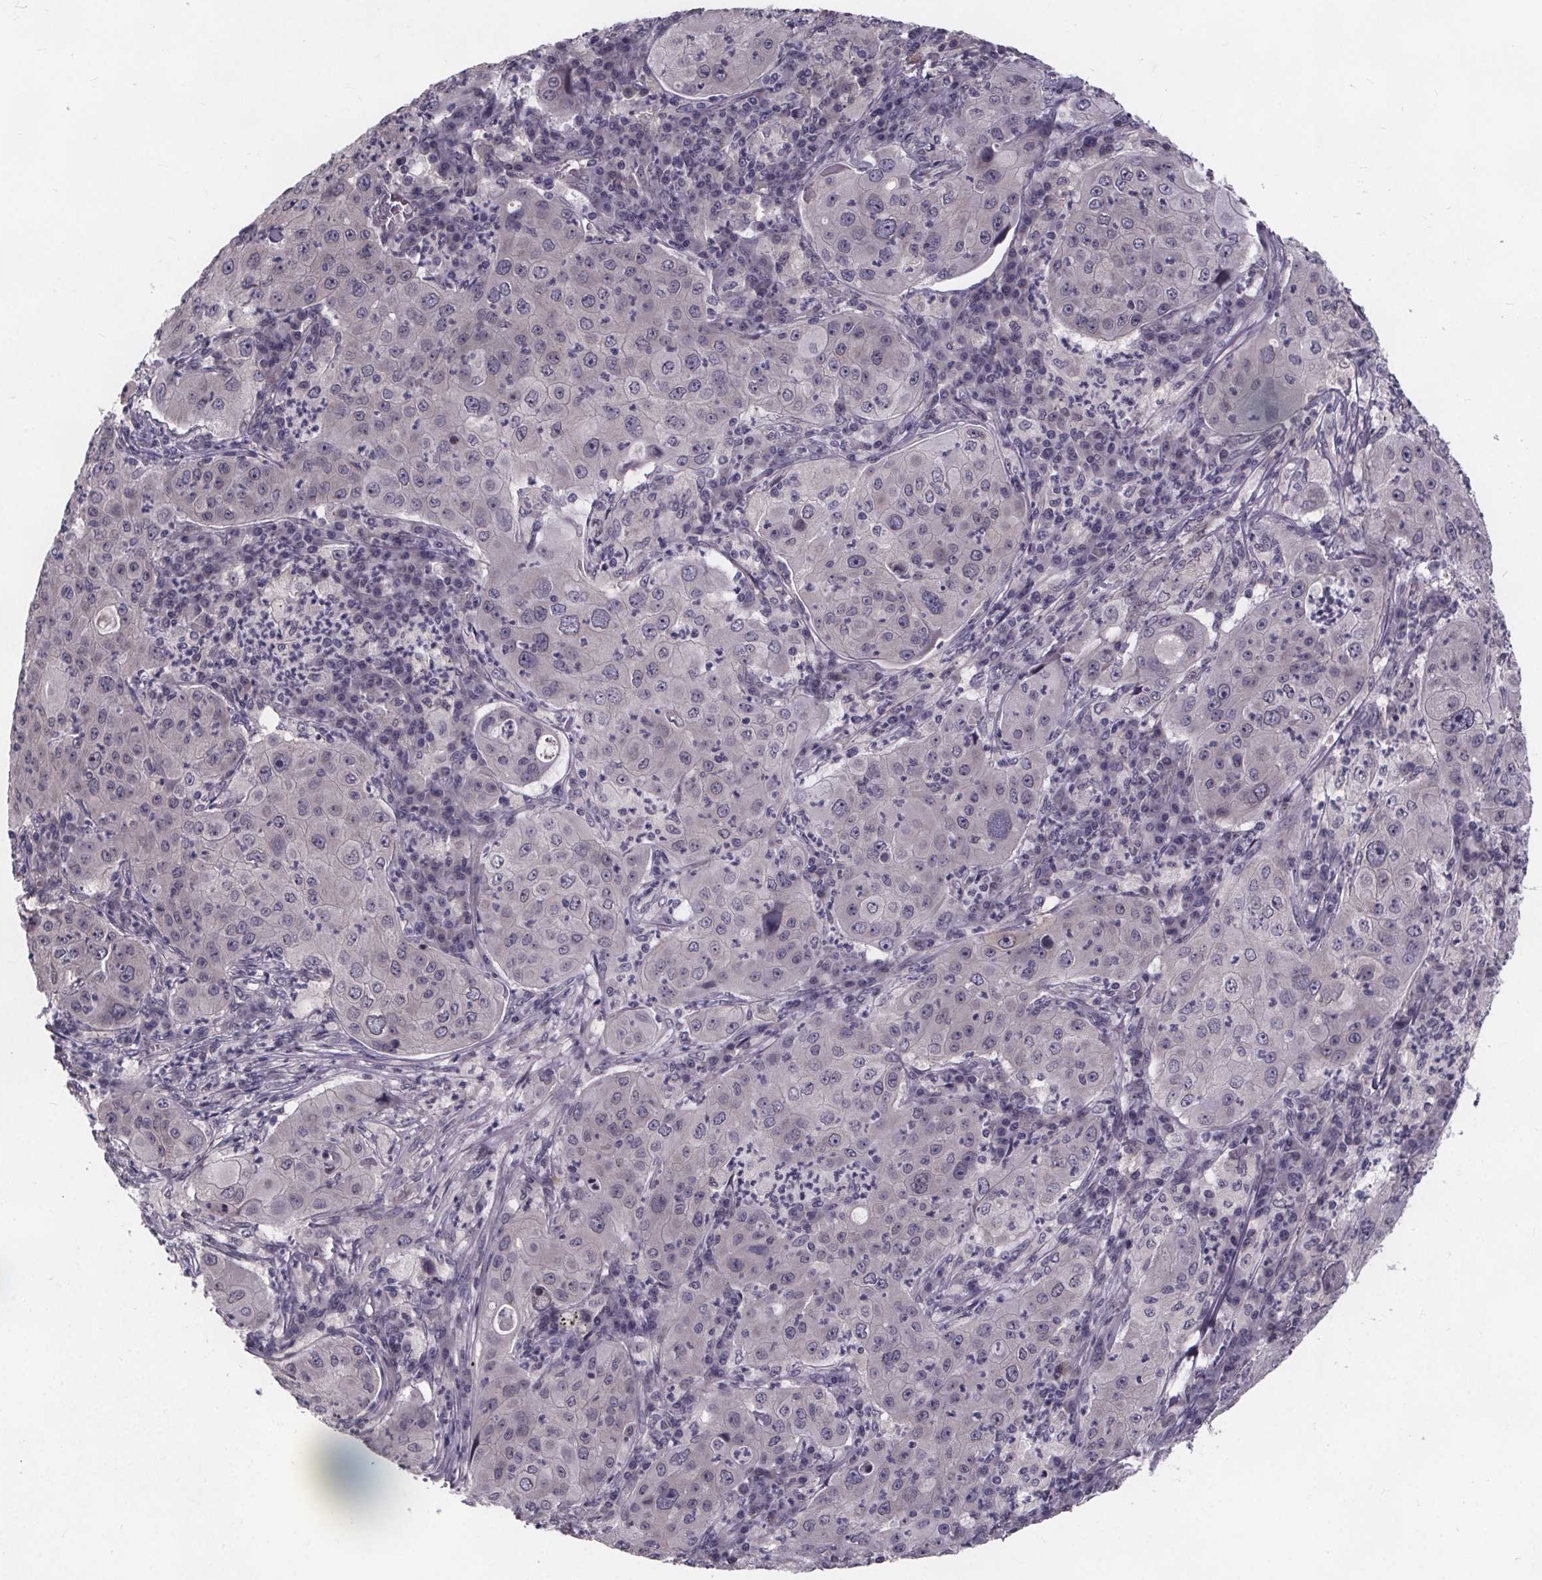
{"staining": {"intensity": "negative", "quantity": "none", "location": "none"}, "tissue": "lung cancer", "cell_type": "Tumor cells", "image_type": "cancer", "snomed": [{"axis": "morphology", "description": "Squamous cell carcinoma, NOS"}, {"axis": "topography", "description": "Lung"}], "caption": "Tumor cells are negative for brown protein staining in lung cancer (squamous cell carcinoma).", "gene": "FAM181B", "patient": {"sex": "female", "age": 59}}